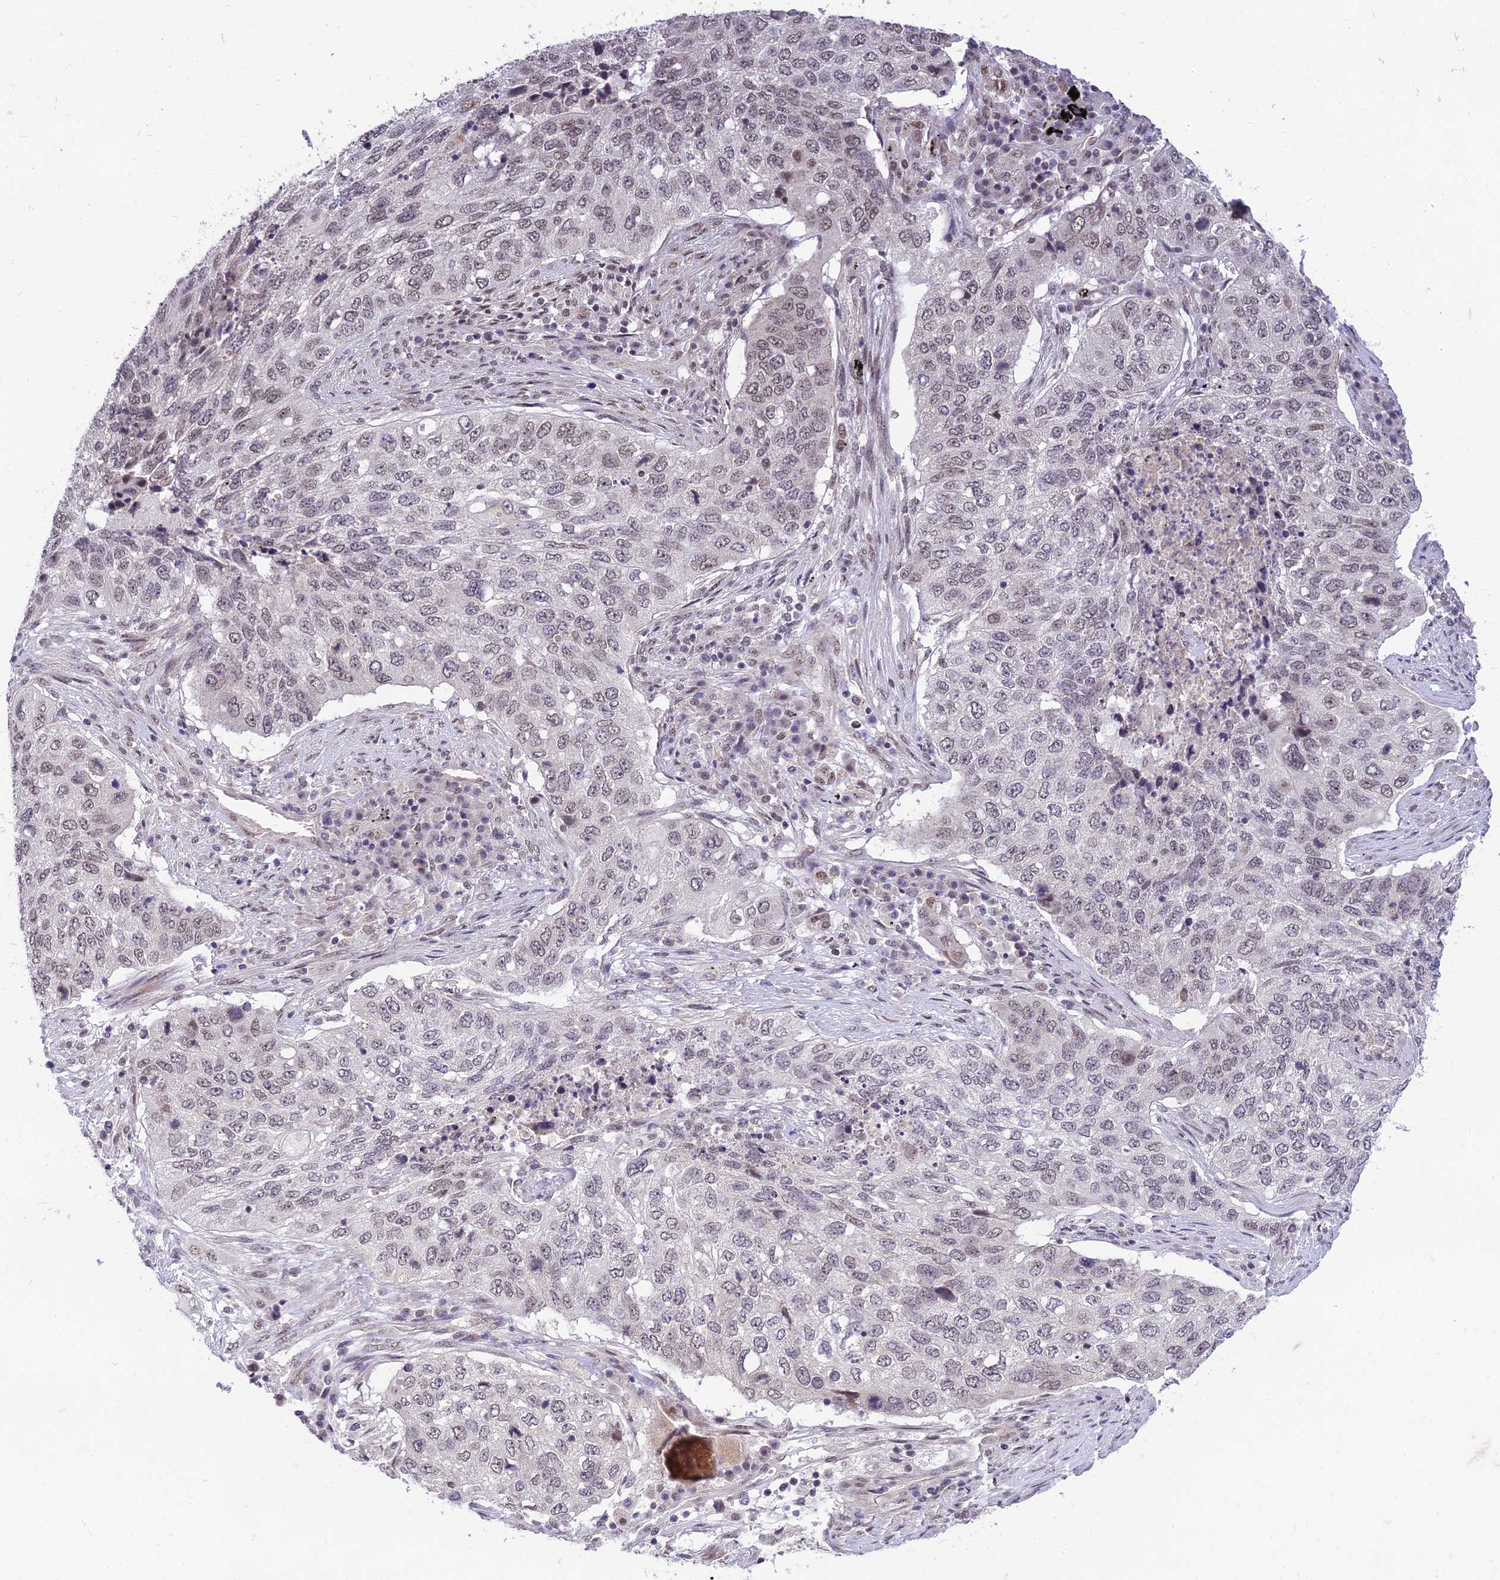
{"staining": {"intensity": "weak", "quantity": ">75%", "location": "nuclear"}, "tissue": "lung cancer", "cell_type": "Tumor cells", "image_type": "cancer", "snomed": [{"axis": "morphology", "description": "Squamous cell carcinoma, NOS"}, {"axis": "topography", "description": "Lung"}], "caption": "Lung cancer tissue reveals weak nuclear staining in about >75% of tumor cells Immunohistochemistry (ihc) stains the protein of interest in brown and the nuclei are stained blue.", "gene": "MICOS13", "patient": {"sex": "female", "age": 63}}